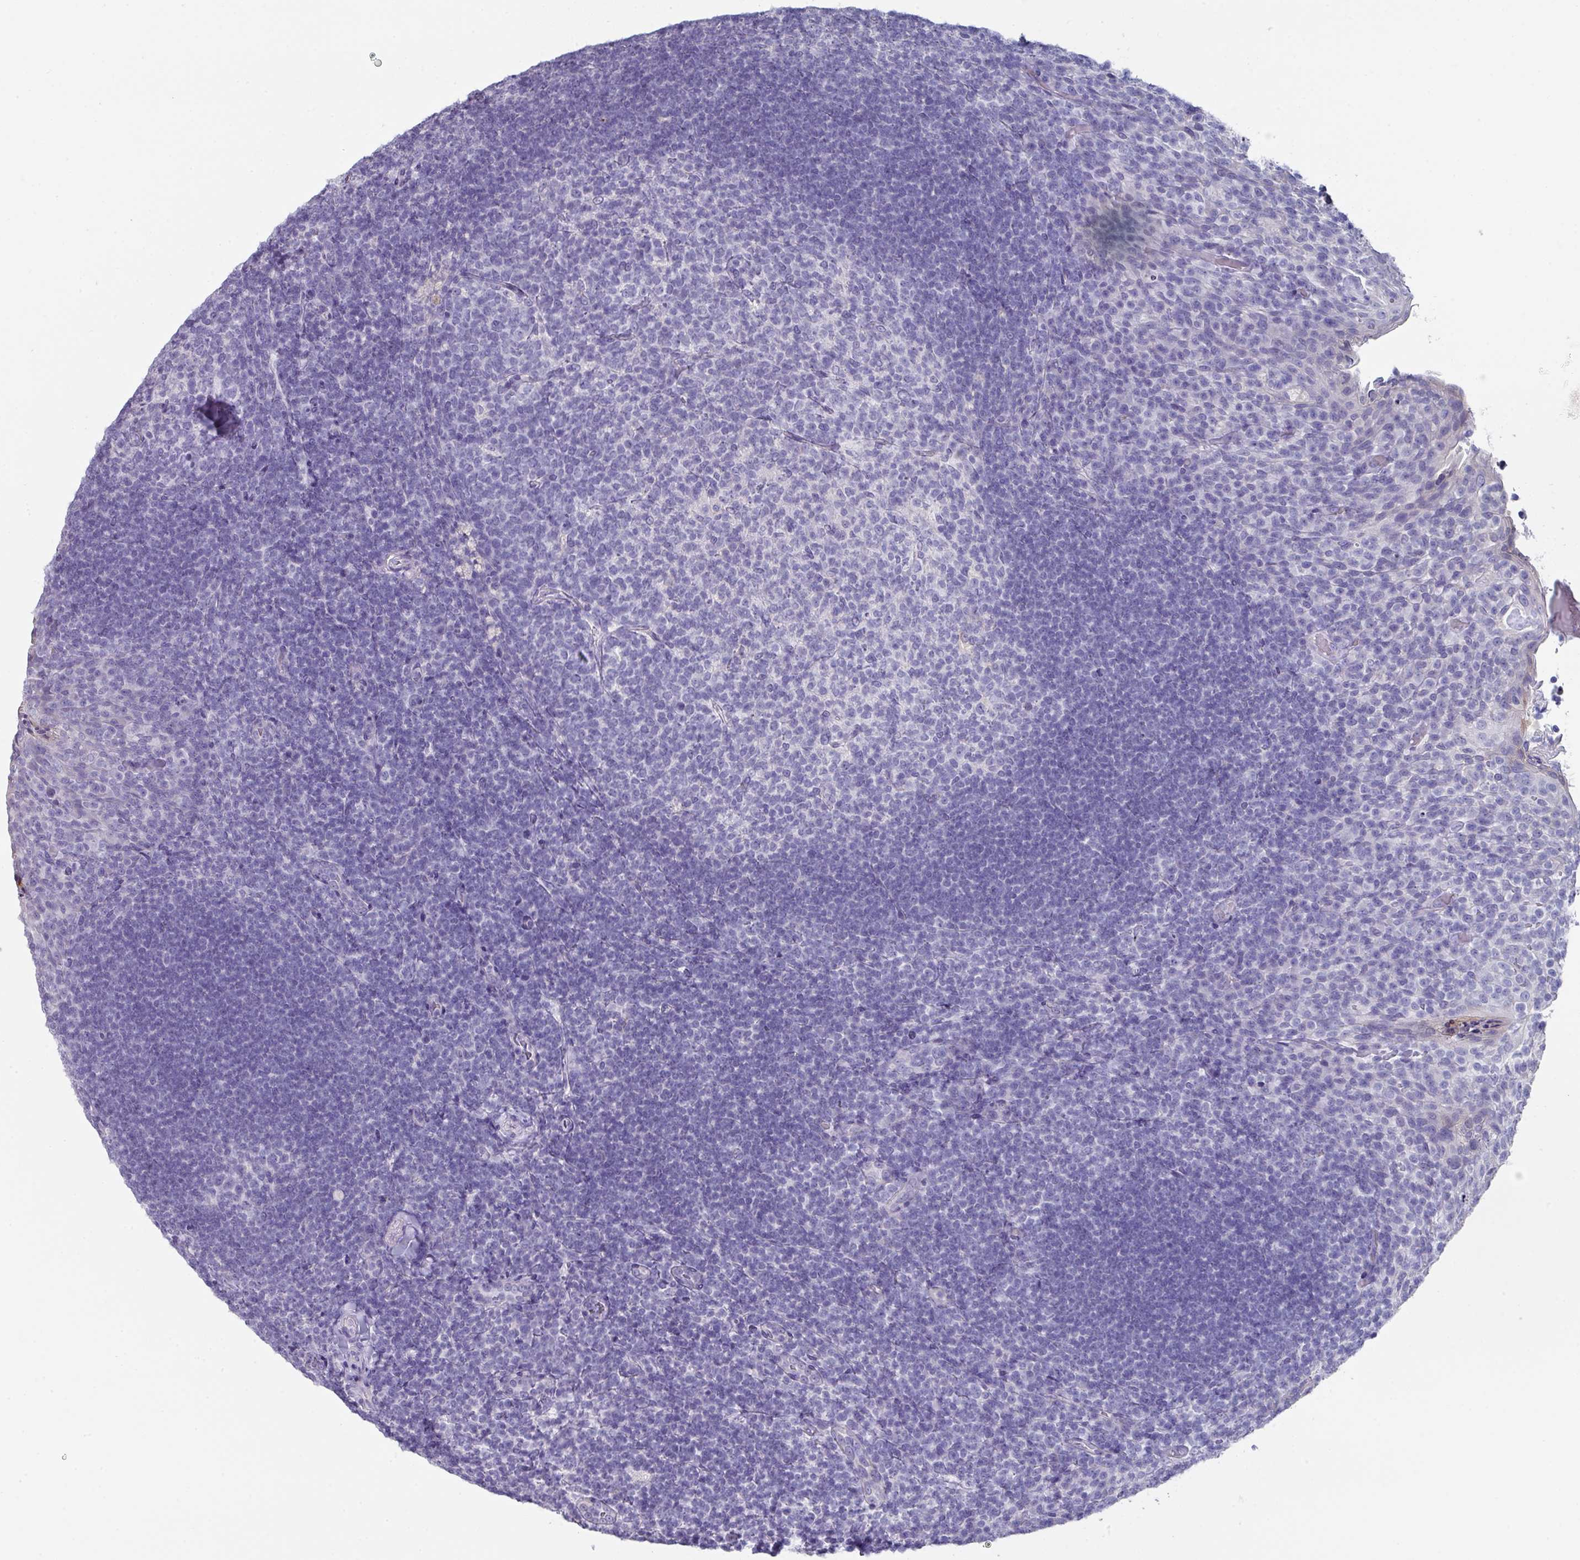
{"staining": {"intensity": "negative", "quantity": "none", "location": "none"}, "tissue": "tonsil", "cell_type": "Germinal center cells", "image_type": "normal", "snomed": [{"axis": "morphology", "description": "Normal tissue, NOS"}, {"axis": "topography", "description": "Tonsil"}], "caption": "This image is of unremarkable tonsil stained with immunohistochemistry (IHC) to label a protein in brown with the nuclei are counter-stained blue. There is no staining in germinal center cells. (DAB (3,3'-diaminobenzidine) IHC with hematoxylin counter stain).", "gene": "PEX10", "patient": {"sex": "female", "age": 10}}